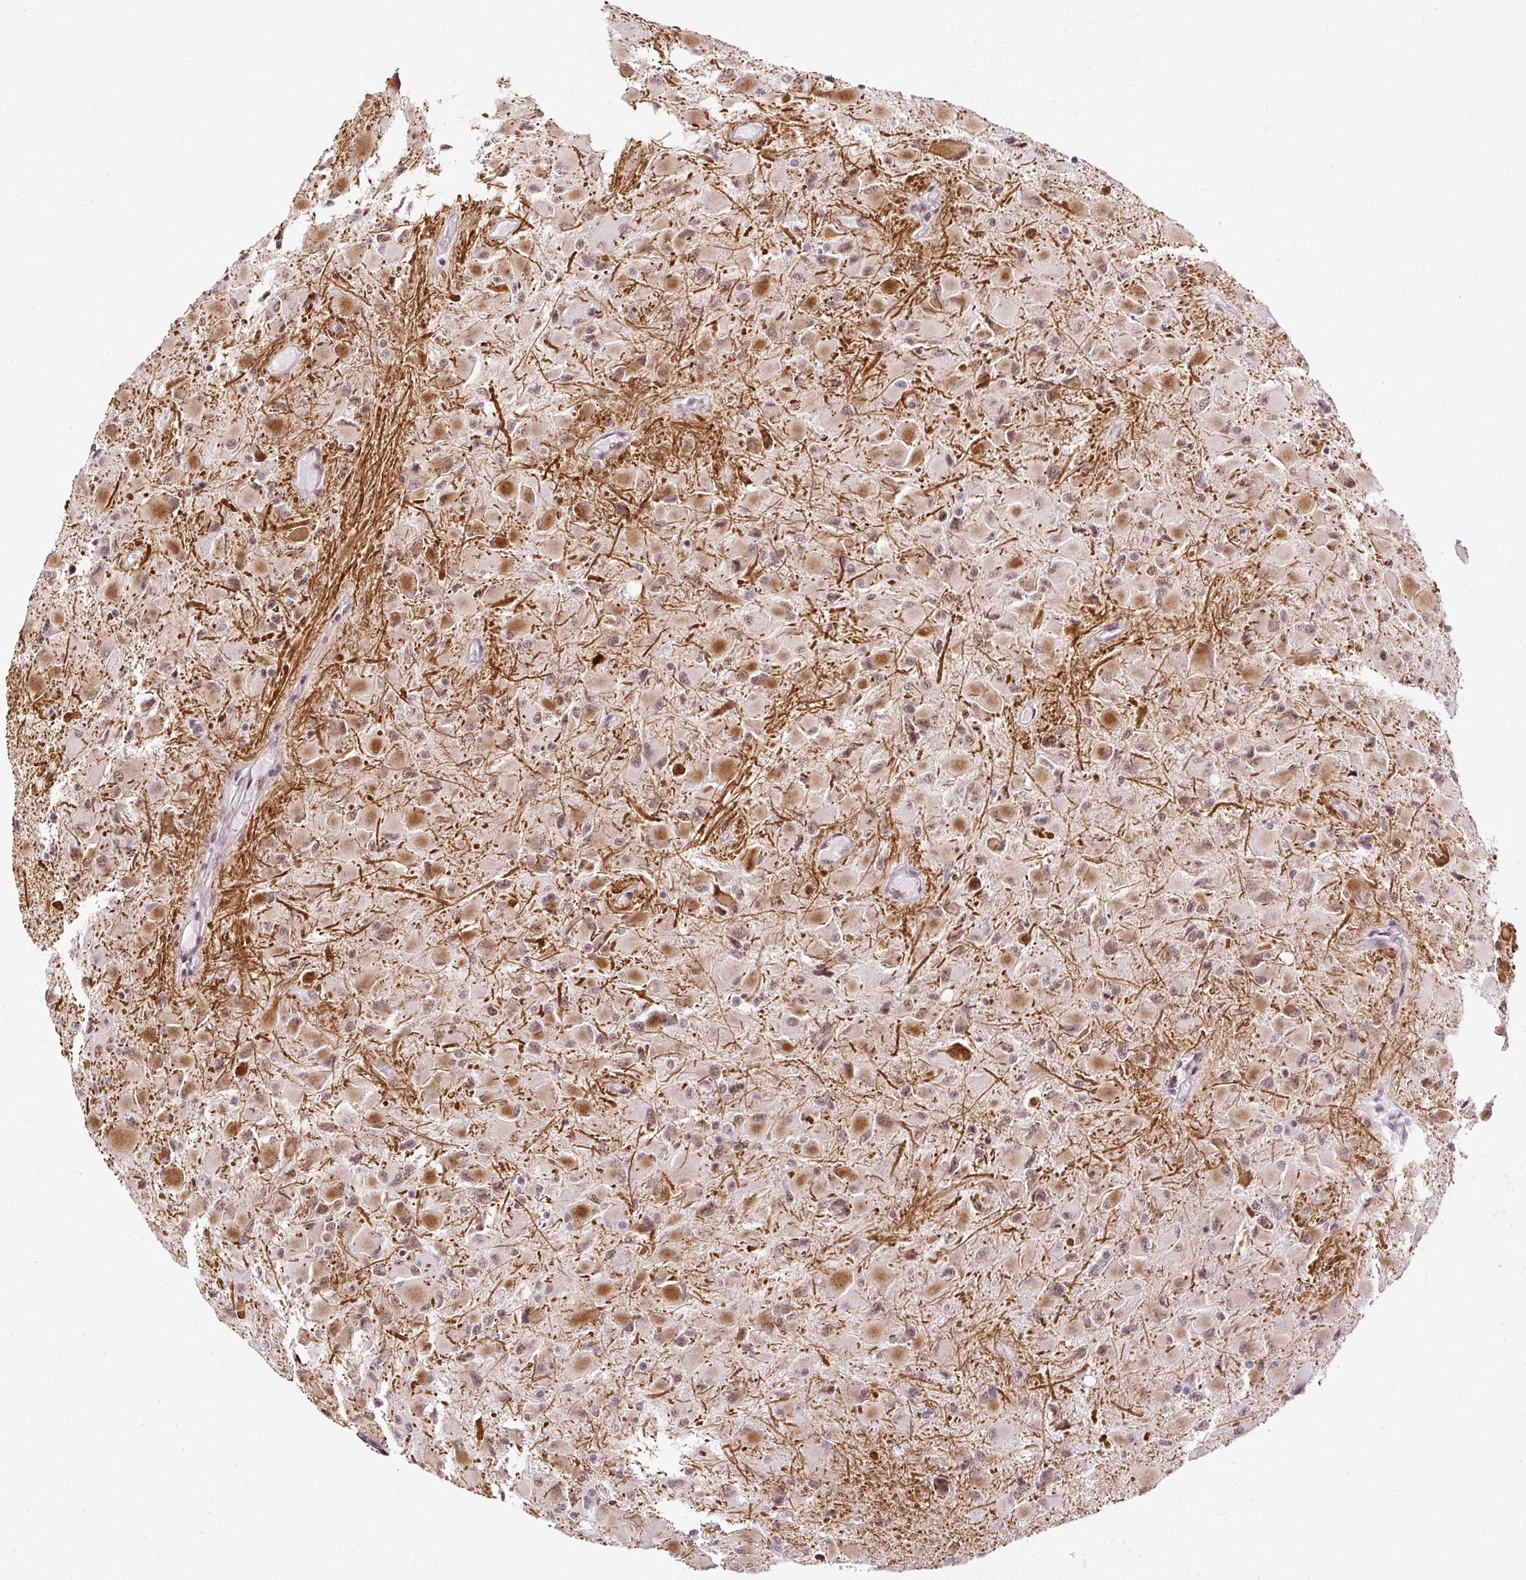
{"staining": {"intensity": "moderate", "quantity": "25%-75%", "location": "cytoplasmic/membranous,nuclear"}, "tissue": "glioma", "cell_type": "Tumor cells", "image_type": "cancer", "snomed": [{"axis": "morphology", "description": "Glioma, malignant, High grade"}, {"axis": "topography", "description": "Cerebral cortex"}], "caption": "DAB (3,3'-diaminobenzidine) immunohistochemical staining of human high-grade glioma (malignant) reveals moderate cytoplasmic/membranous and nuclear protein positivity in approximately 25%-75% of tumor cells.", "gene": "LUC7L2", "patient": {"sex": "female", "age": 36}}